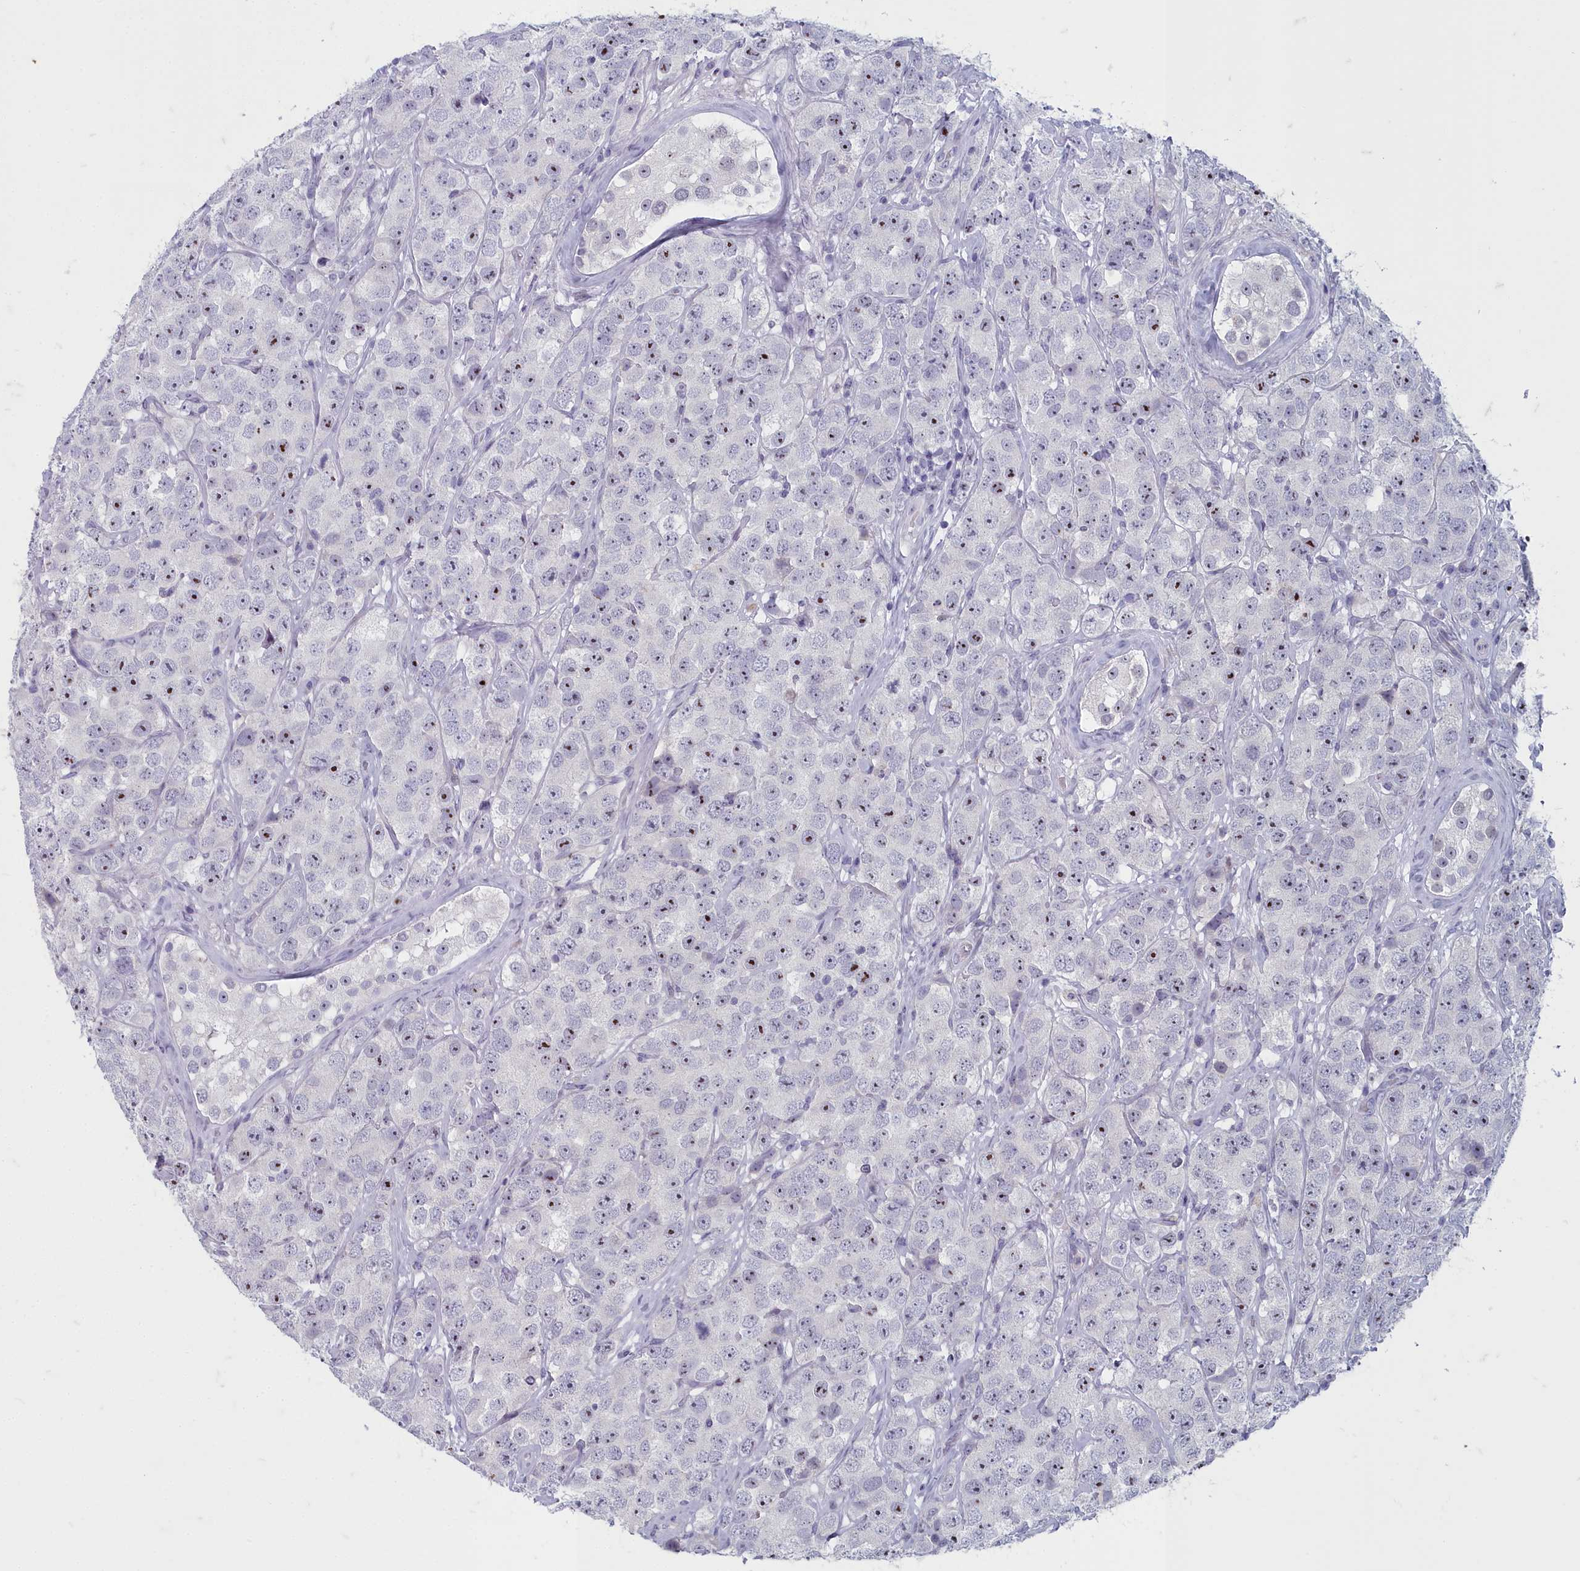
{"staining": {"intensity": "moderate", "quantity": "25%-75%", "location": "nuclear"}, "tissue": "testis cancer", "cell_type": "Tumor cells", "image_type": "cancer", "snomed": [{"axis": "morphology", "description": "Seminoma, NOS"}, {"axis": "topography", "description": "Testis"}], "caption": "Protein expression by IHC reveals moderate nuclear positivity in about 25%-75% of tumor cells in testis seminoma.", "gene": "INSYN2A", "patient": {"sex": "male", "age": 28}}